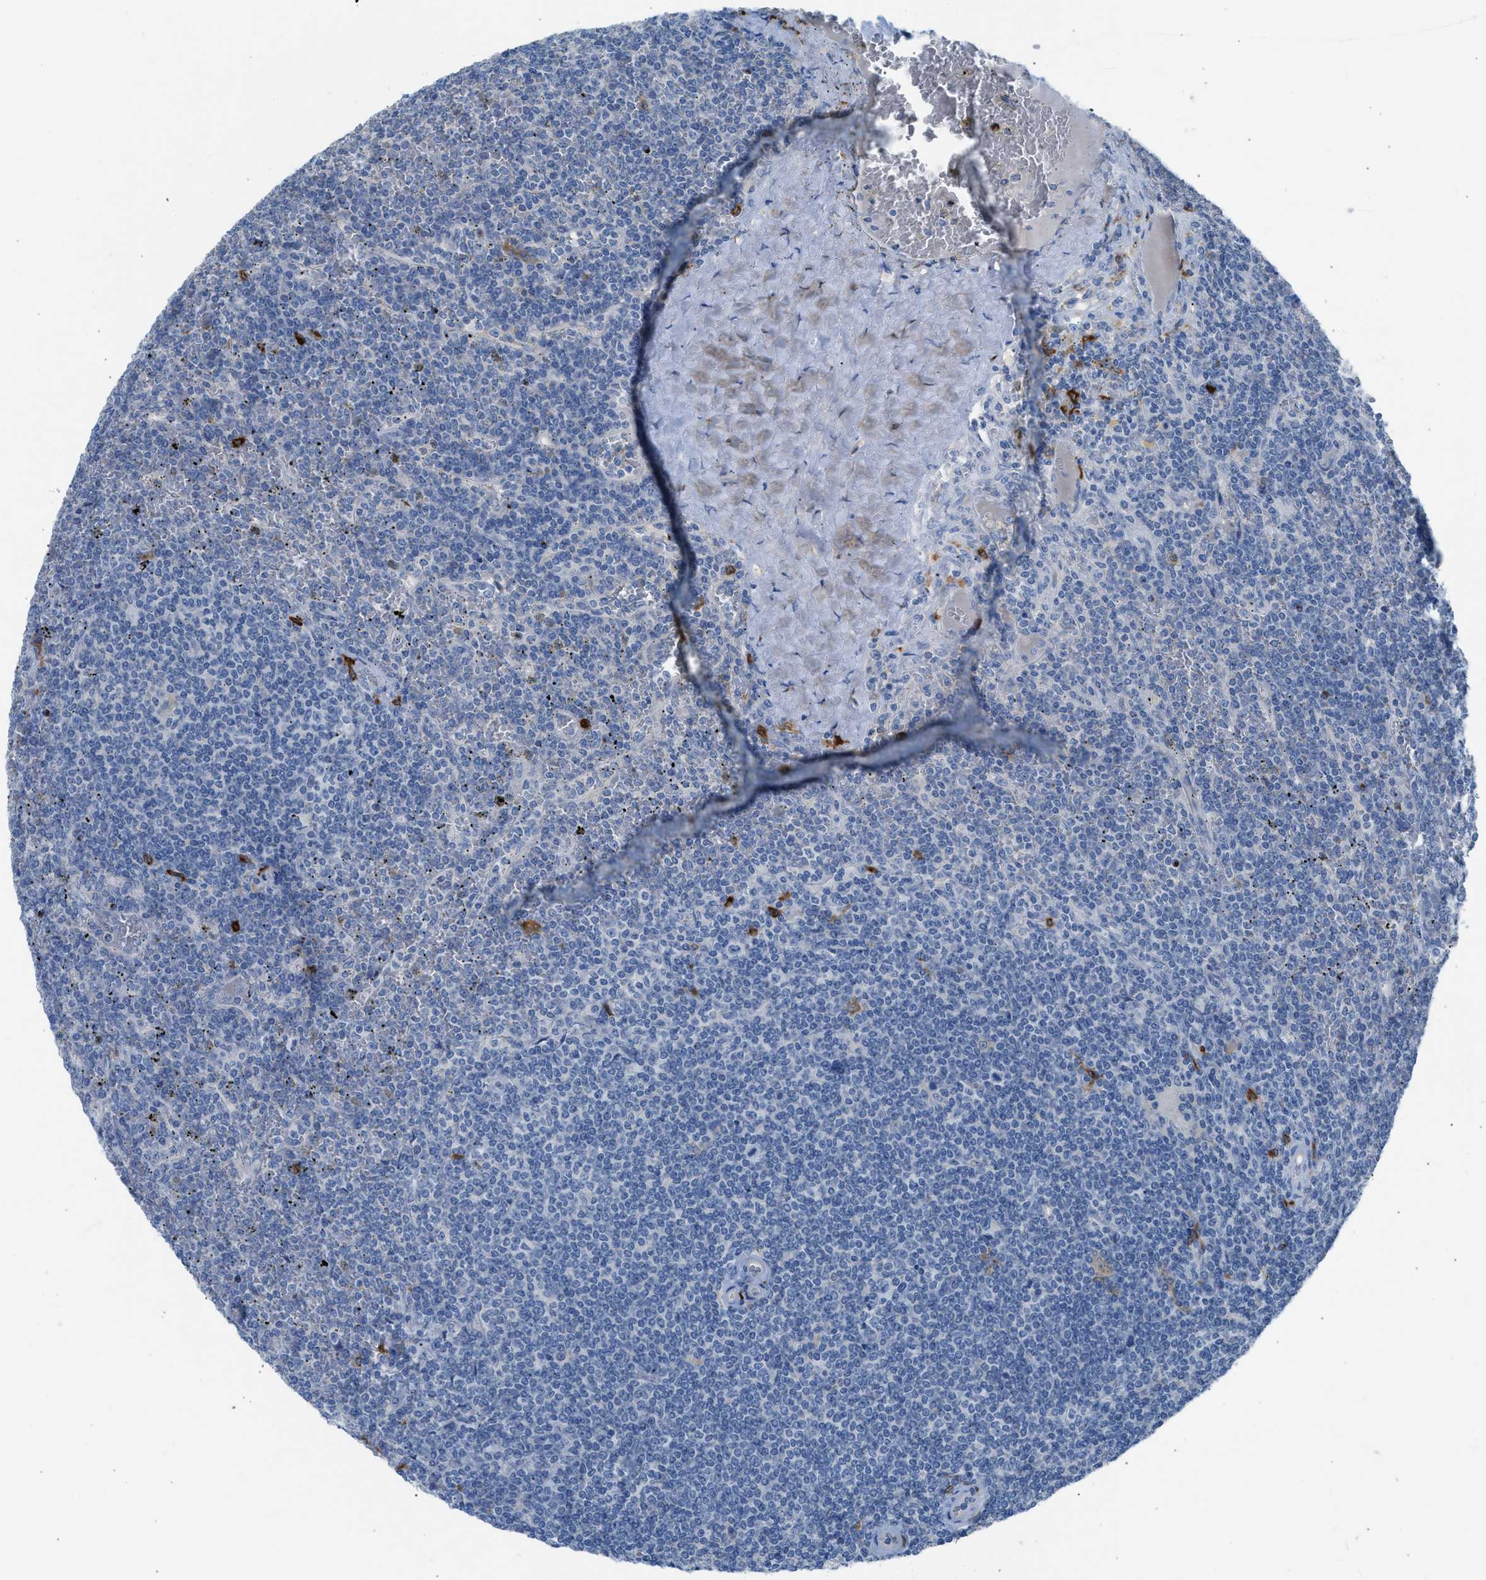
{"staining": {"intensity": "negative", "quantity": "none", "location": "none"}, "tissue": "lymphoma", "cell_type": "Tumor cells", "image_type": "cancer", "snomed": [{"axis": "morphology", "description": "Malignant lymphoma, non-Hodgkin's type, Low grade"}, {"axis": "topography", "description": "Spleen"}], "caption": "Immunohistochemistry (IHC) photomicrograph of neoplastic tissue: human lymphoma stained with DAB (3,3'-diaminobenzidine) reveals no significant protein positivity in tumor cells. (DAB immunohistochemistry (IHC) visualized using brightfield microscopy, high magnification).", "gene": "CLEC10A", "patient": {"sex": "female", "age": 19}}